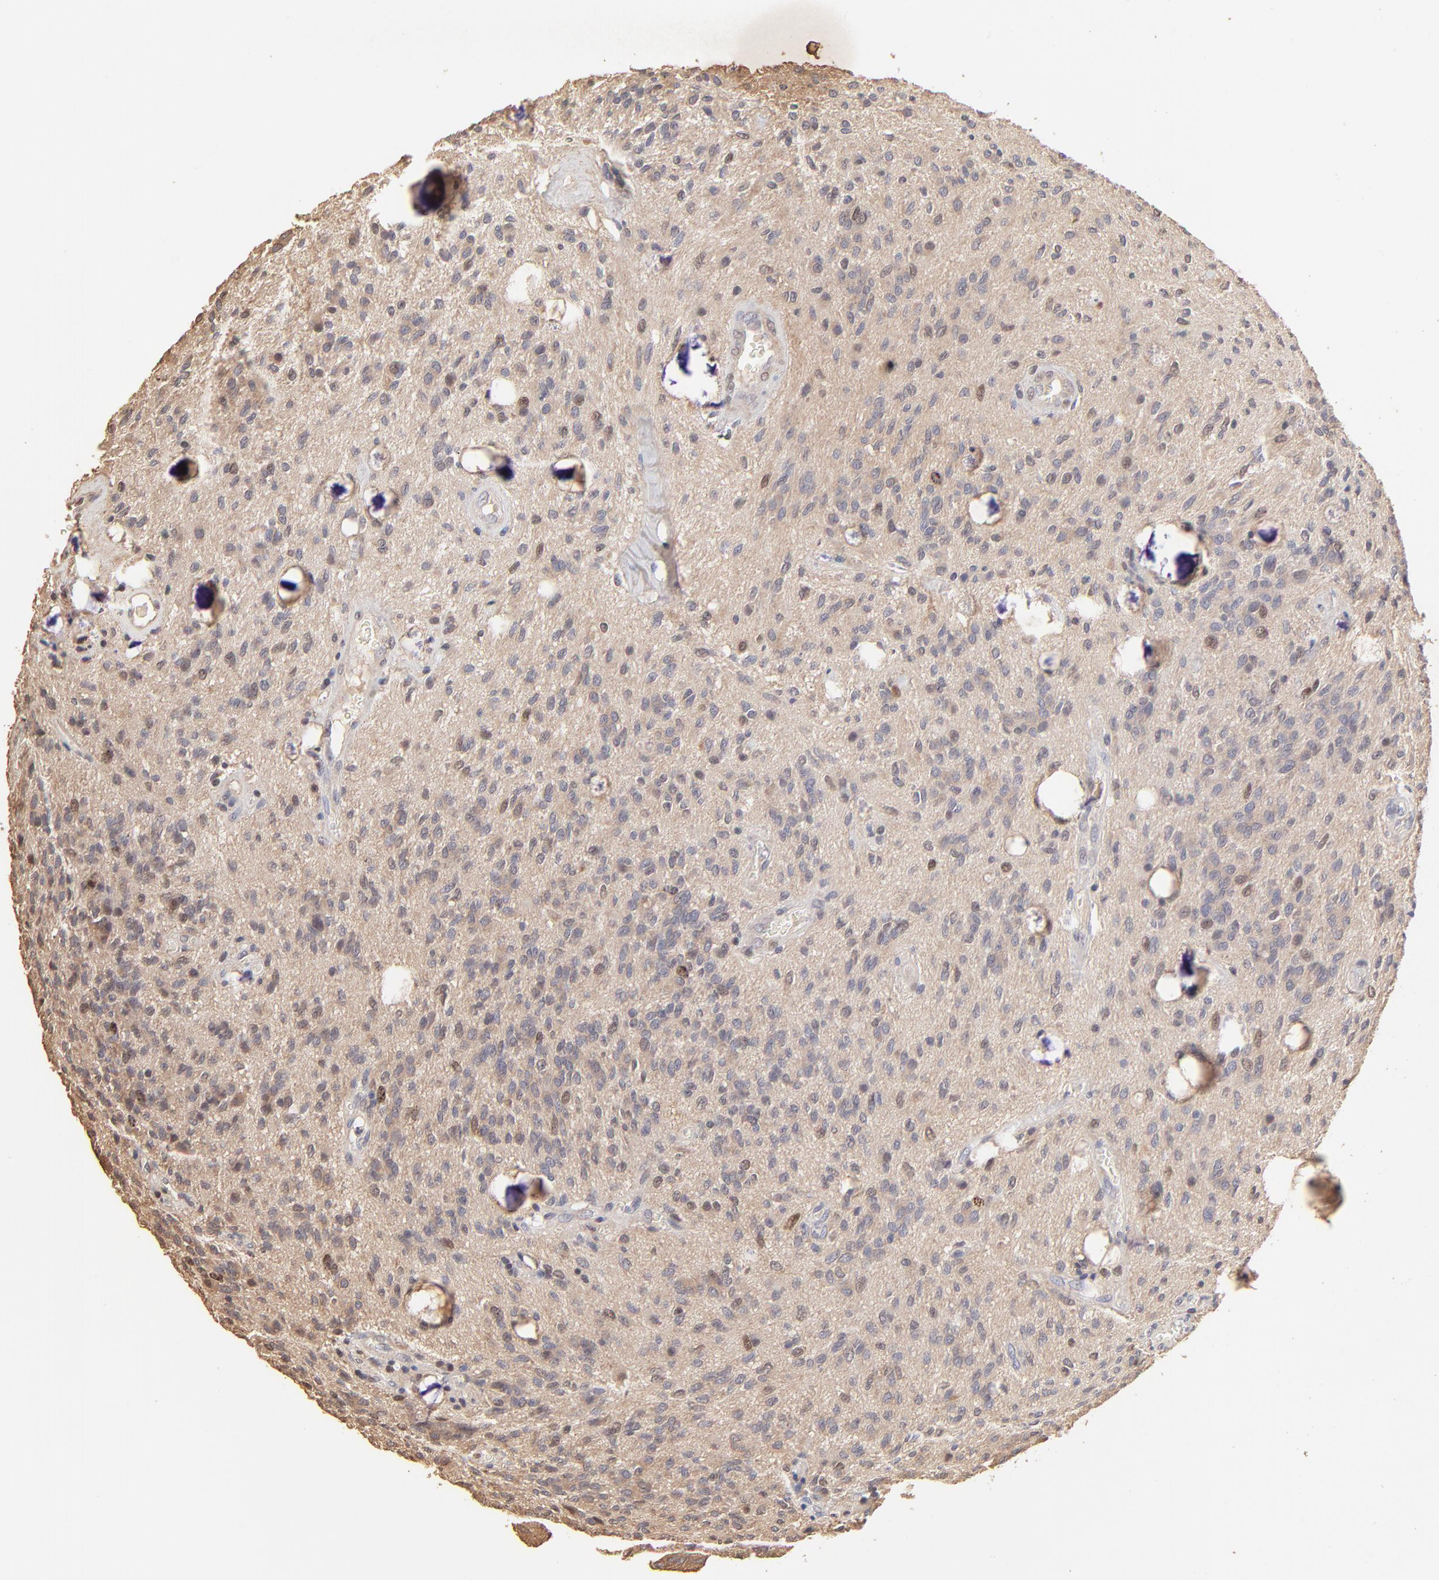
{"staining": {"intensity": "weak", "quantity": "<25%", "location": "nuclear"}, "tissue": "glioma", "cell_type": "Tumor cells", "image_type": "cancer", "snomed": [{"axis": "morphology", "description": "Glioma, malignant, Low grade"}, {"axis": "topography", "description": "Brain"}], "caption": "A high-resolution image shows immunohistochemistry (IHC) staining of glioma, which shows no significant positivity in tumor cells.", "gene": "BIRC5", "patient": {"sex": "female", "age": 15}}